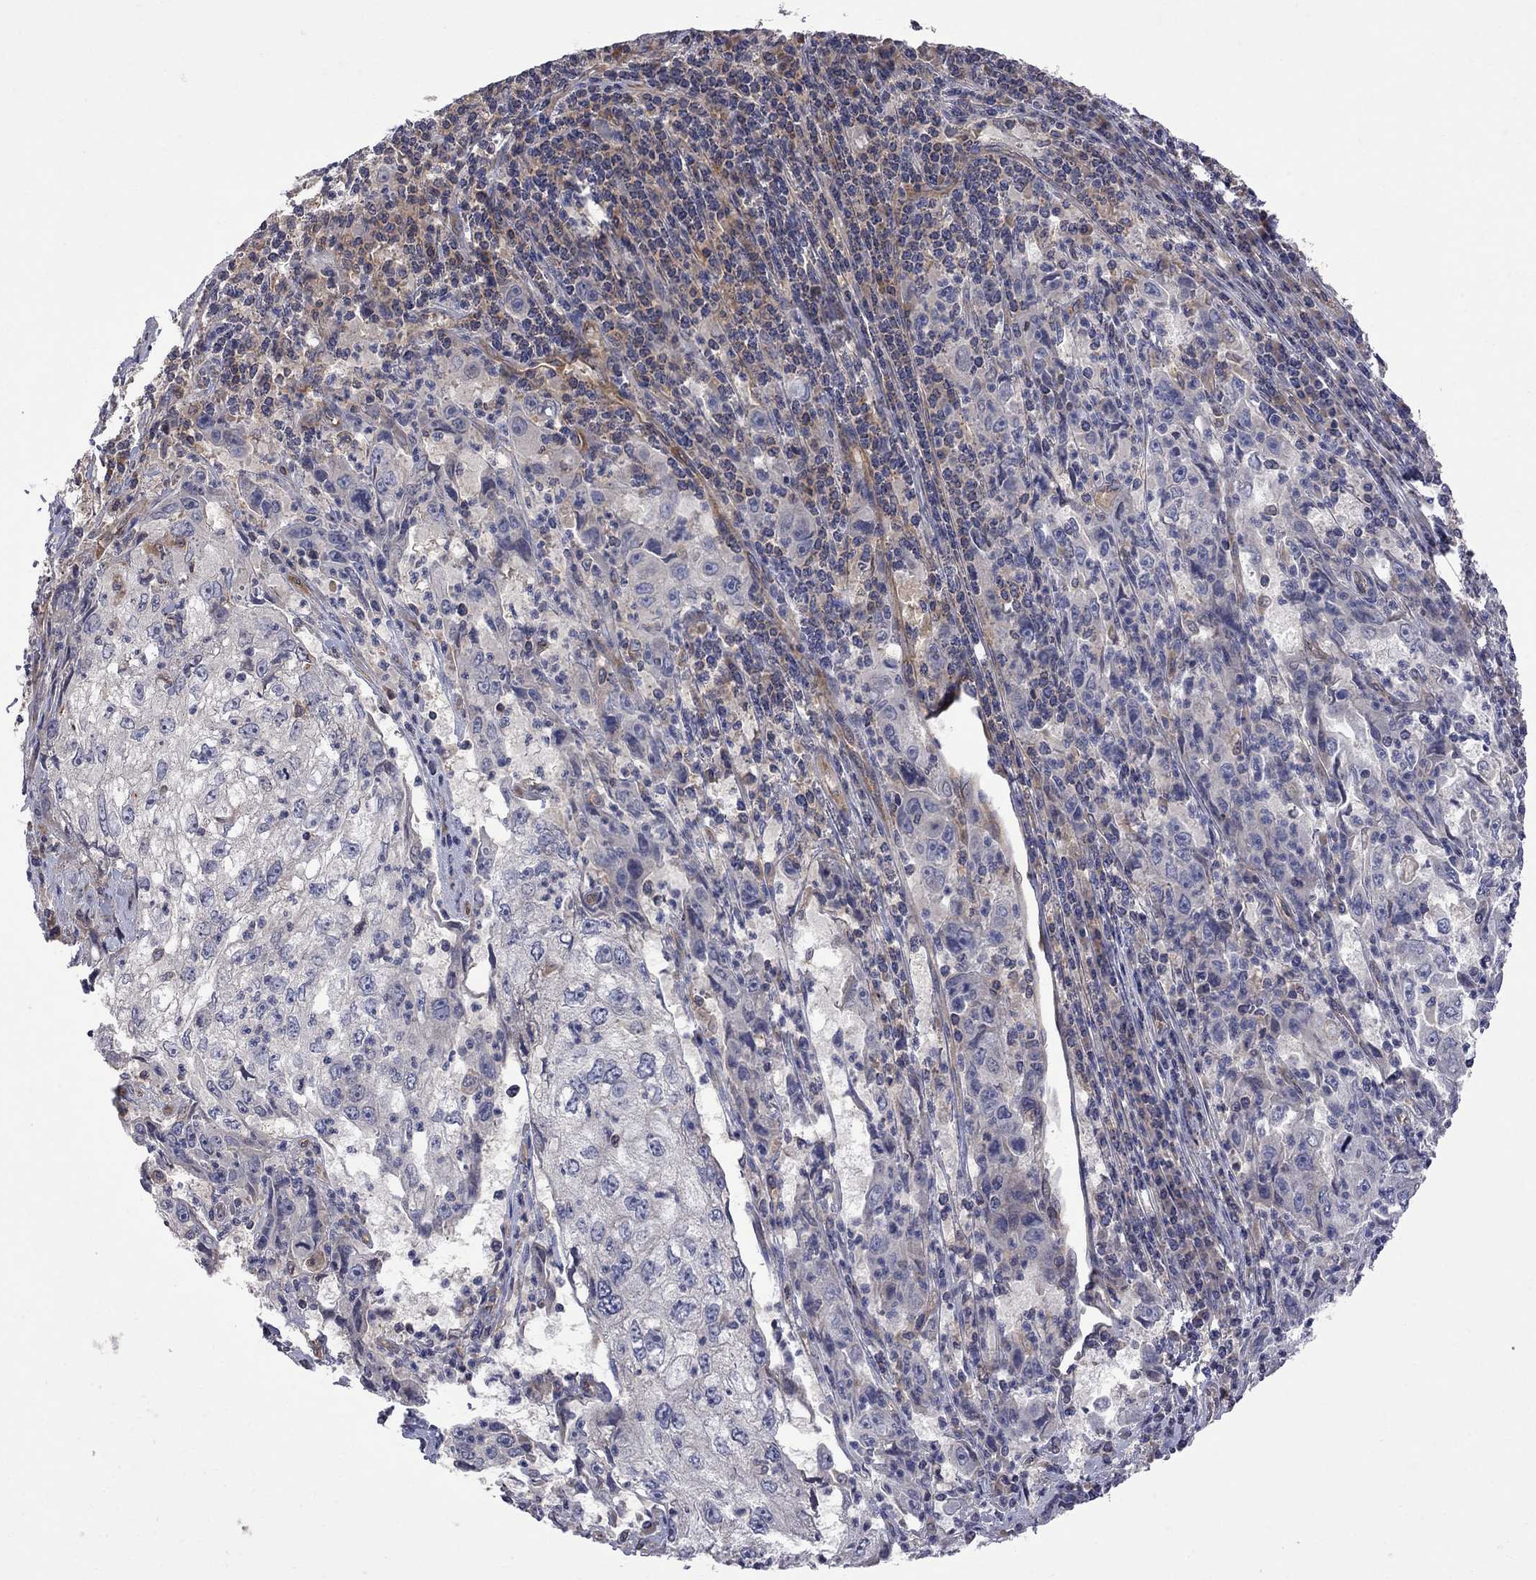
{"staining": {"intensity": "negative", "quantity": "none", "location": "none"}, "tissue": "cervical cancer", "cell_type": "Tumor cells", "image_type": "cancer", "snomed": [{"axis": "morphology", "description": "Squamous cell carcinoma, NOS"}, {"axis": "topography", "description": "Cervix"}], "caption": "Tumor cells are negative for protein expression in human cervical cancer (squamous cell carcinoma).", "gene": "ABI3", "patient": {"sex": "female", "age": 36}}